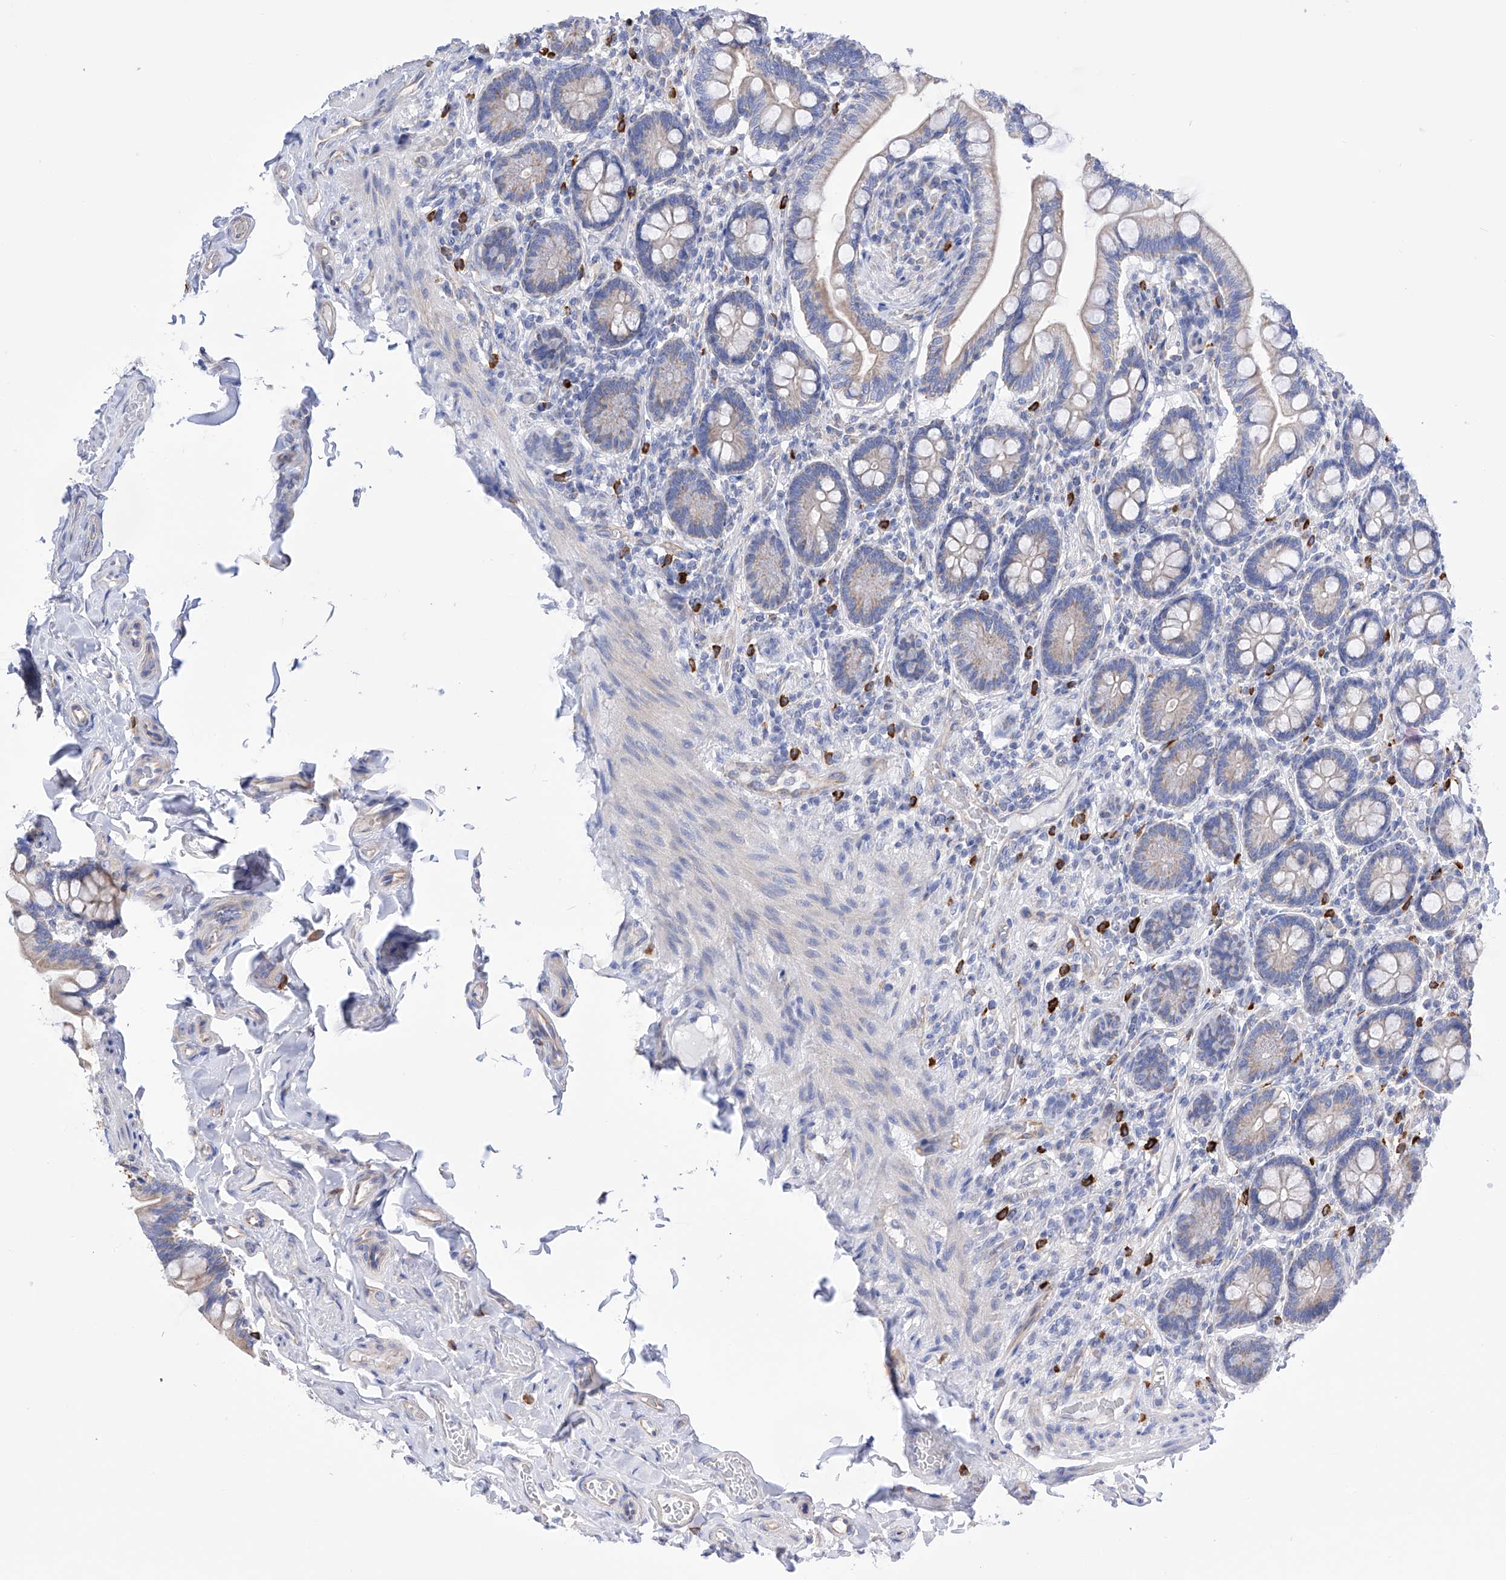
{"staining": {"intensity": "negative", "quantity": "none", "location": "none"}, "tissue": "small intestine", "cell_type": "Glandular cells", "image_type": "normal", "snomed": [{"axis": "morphology", "description": "Normal tissue, NOS"}, {"axis": "topography", "description": "Small intestine"}], "caption": "This is an IHC photomicrograph of benign small intestine. There is no staining in glandular cells.", "gene": "FLG", "patient": {"sex": "female", "age": 64}}